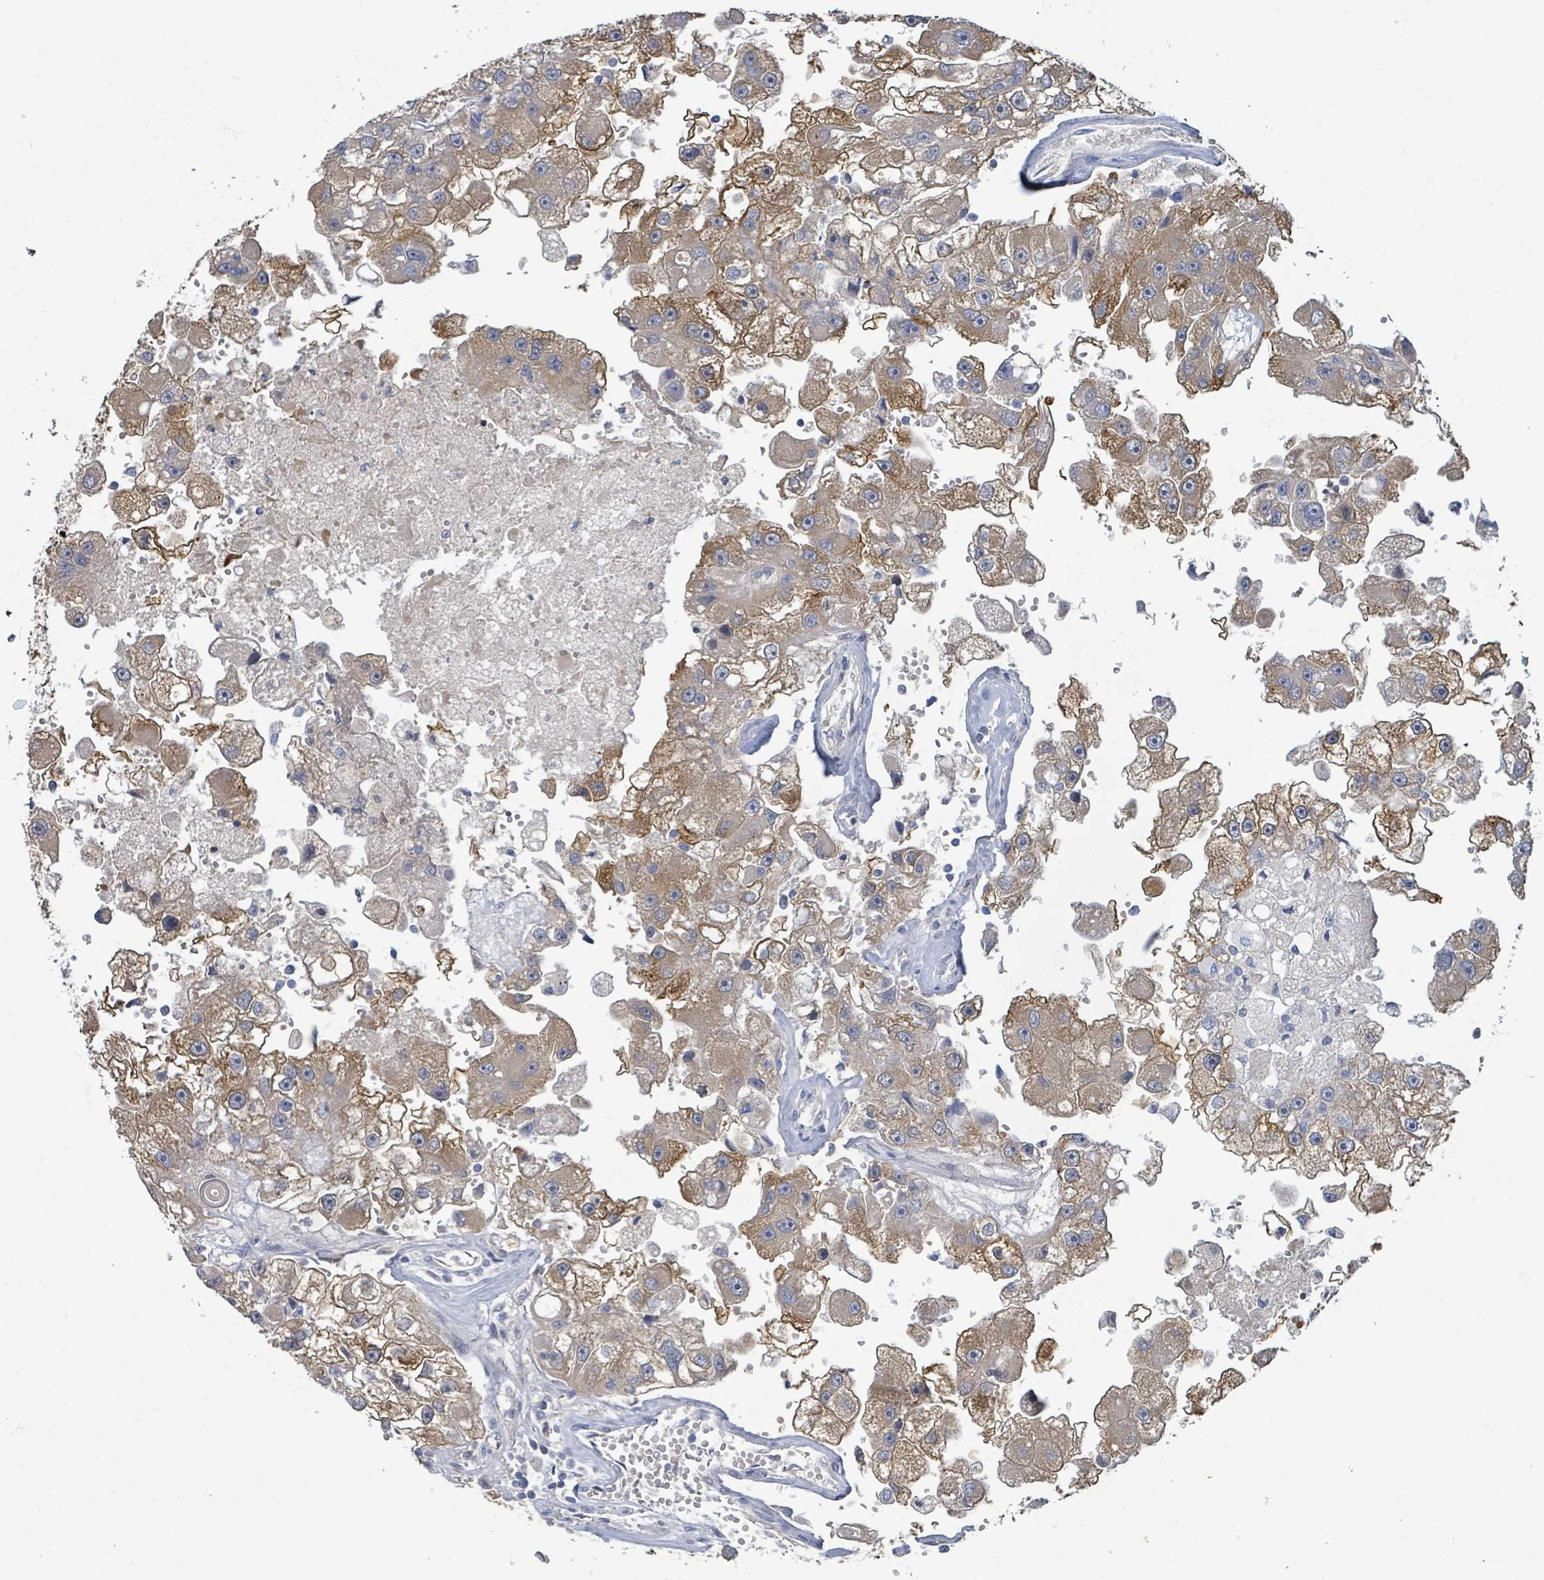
{"staining": {"intensity": "moderate", "quantity": "25%-75%", "location": "cytoplasmic/membranous"}, "tissue": "renal cancer", "cell_type": "Tumor cells", "image_type": "cancer", "snomed": [{"axis": "morphology", "description": "Adenocarcinoma, NOS"}, {"axis": "topography", "description": "Kidney"}], "caption": "Protein analysis of renal cancer (adenocarcinoma) tissue exhibits moderate cytoplasmic/membranous staining in approximately 25%-75% of tumor cells.", "gene": "PGAM1", "patient": {"sex": "male", "age": 63}}